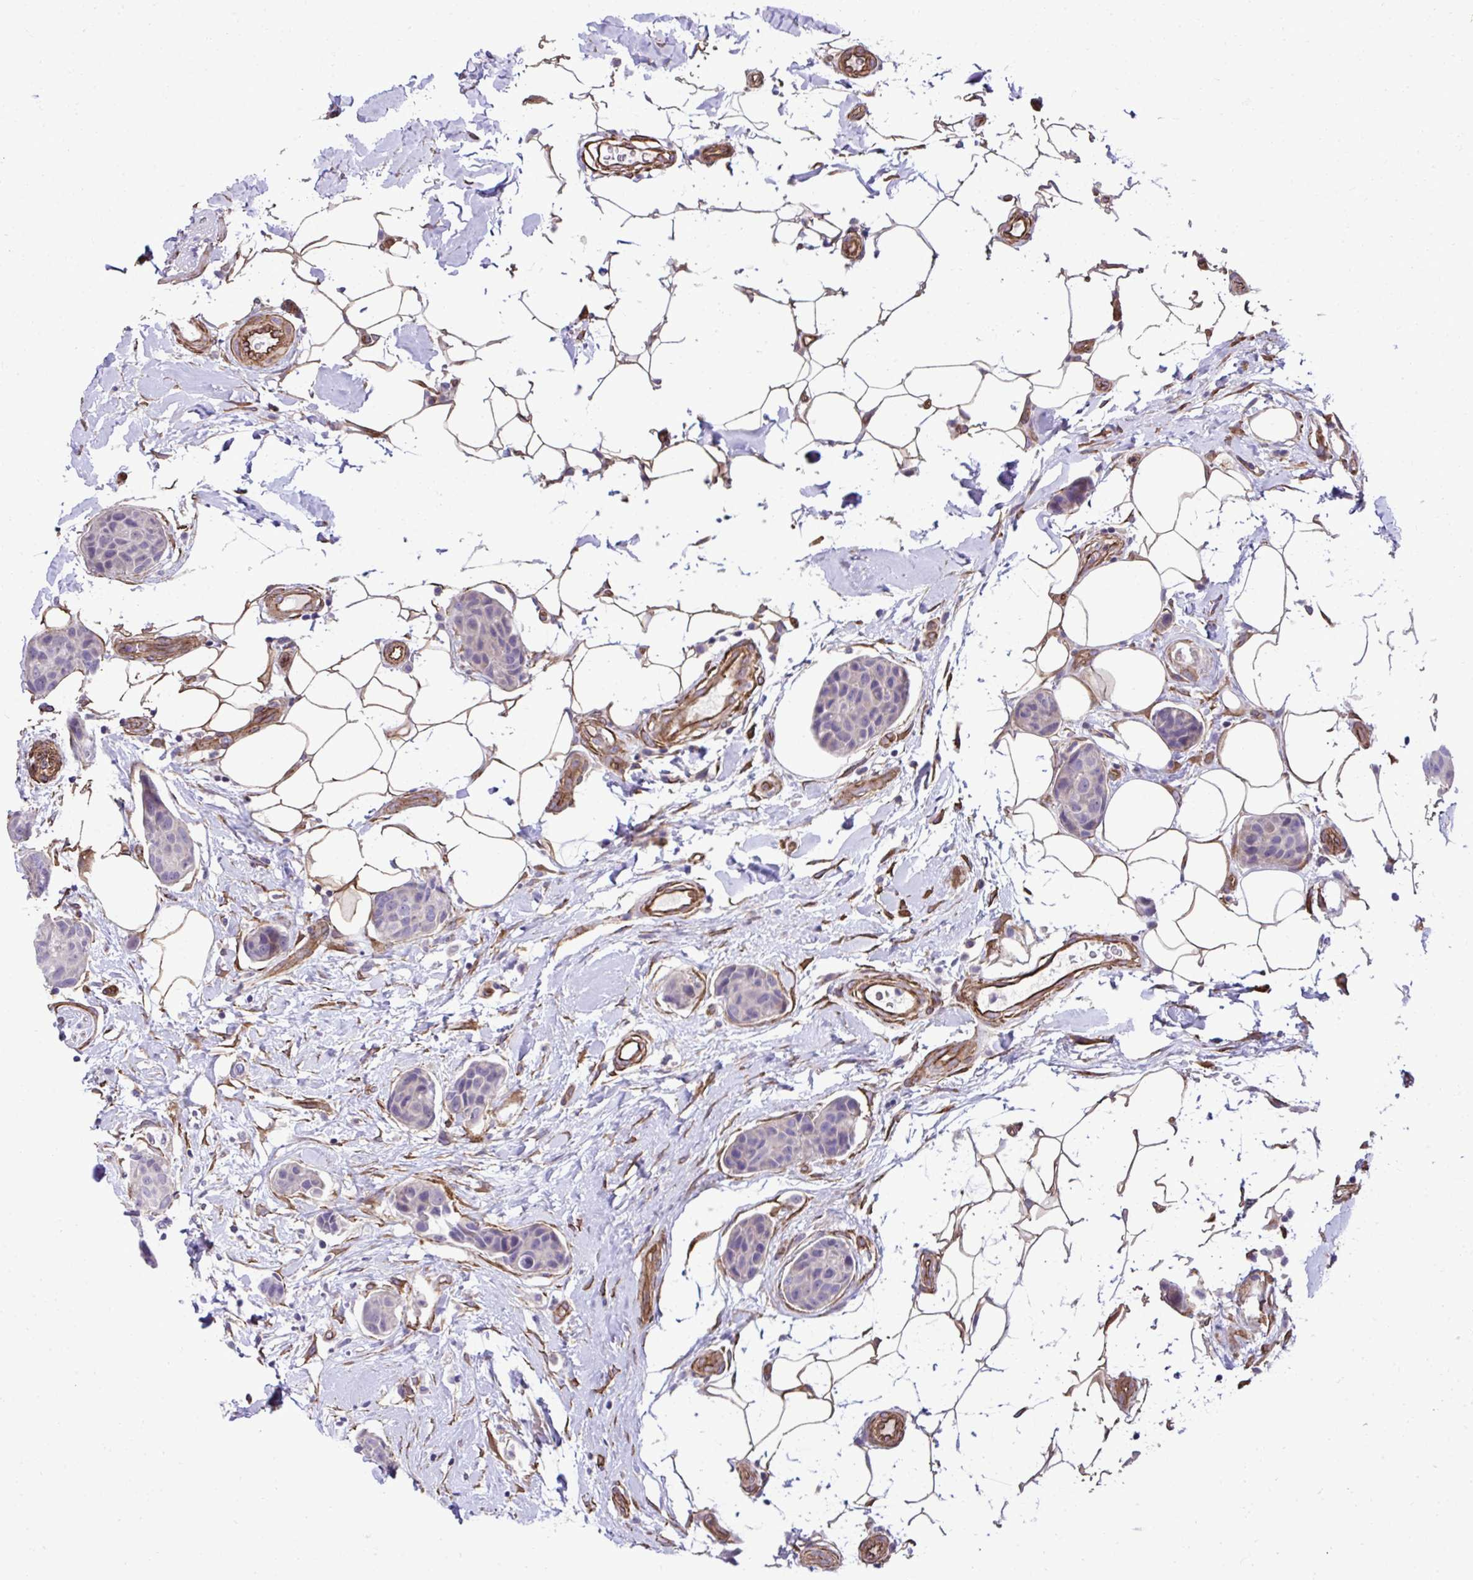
{"staining": {"intensity": "negative", "quantity": "none", "location": "none"}, "tissue": "breast cancer", "cell_type": "Tumor cells", "image_type": "cancer", "snomed": [{"axis": "morphology", "description": "Duct carcinoma"}, {"axis": "topography", "description": "Breast"}, {"axis": "topography", "description": "Lymph node"}], "caption": "Breast cancer stained for a protein using immunohistochemistry exhibits no expression tumor cells.", "gene": "TRIM52", "patient": {"sex": "female", "age": 80}}